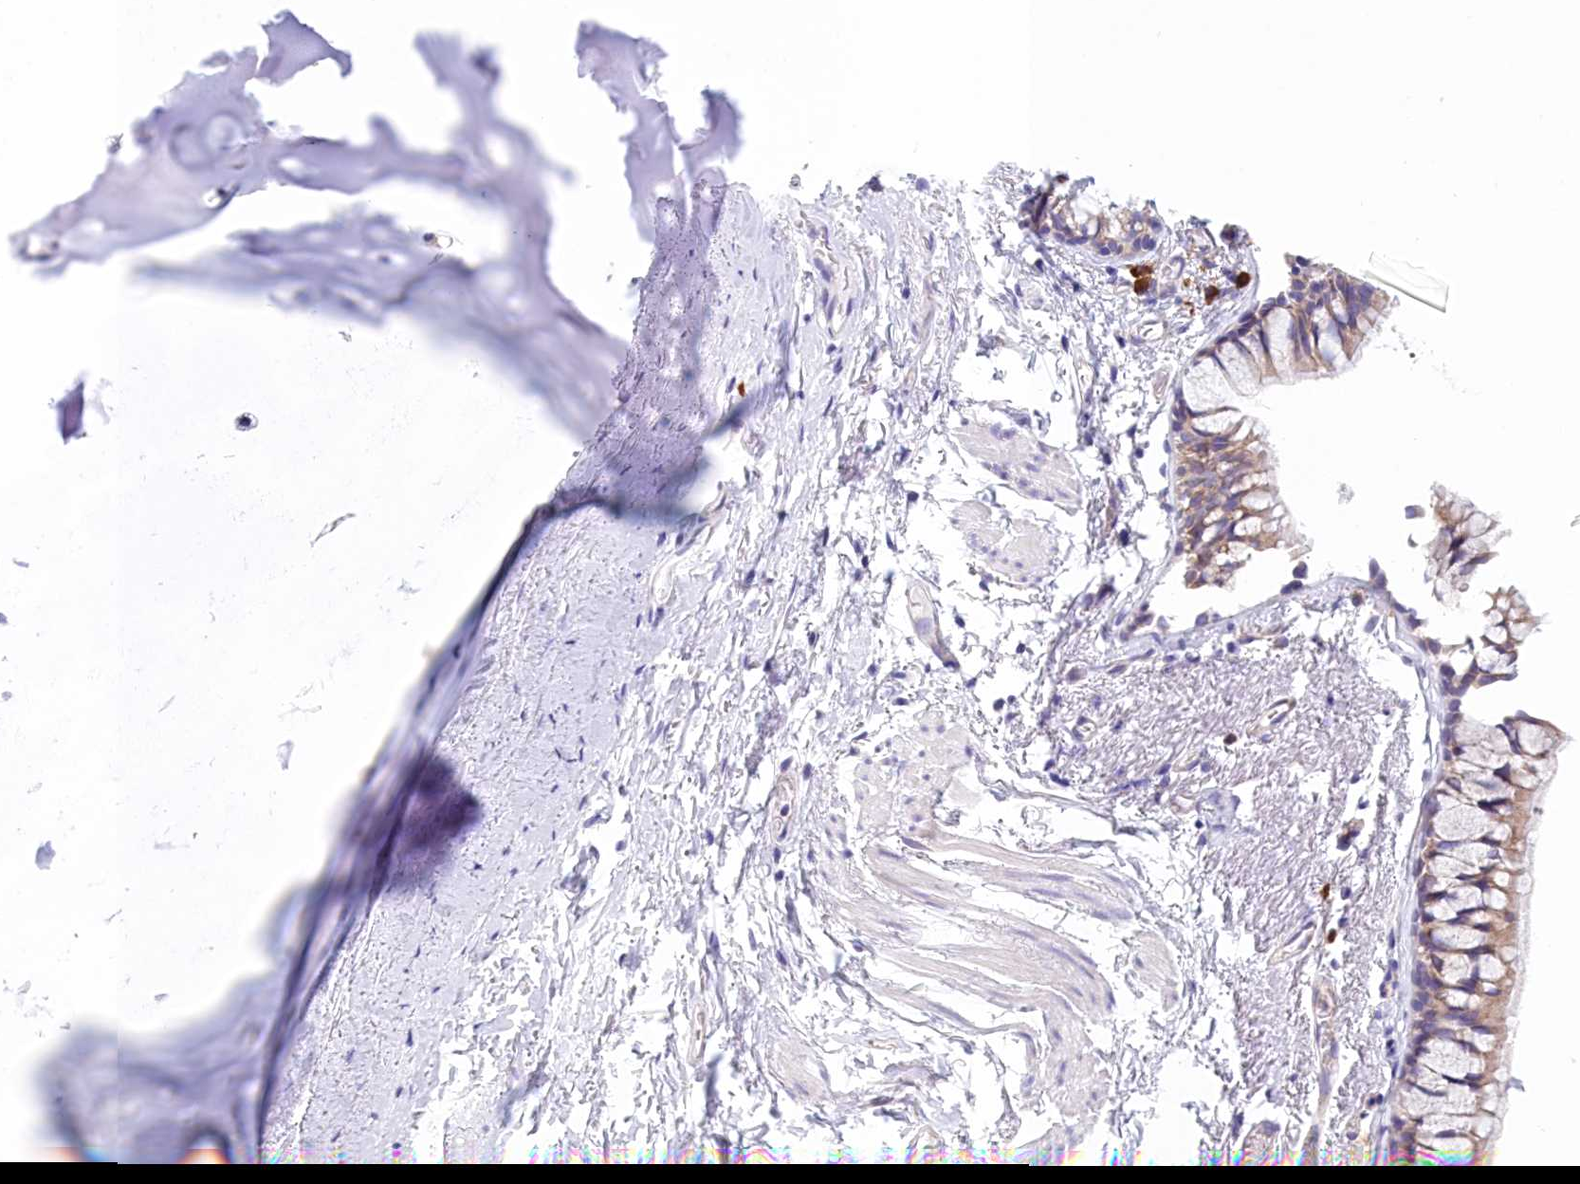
{"staining": {"intensity": "negative", "quantity": "none", "location": "none"}, "tissue": "adipose tissue", "cell_type": "Adipocytes", "image_type": "normal", "snomed": [{"axis": "morphology", "description": "Normal tissue, NOS"}, {"axis": "topography", "description": "Cartilage tissue"}, {"axis": "topography", "description": "Bronchus"}], "caption": "This is a image of immunohistochemistry (IHC) staining of benign adipose tissue, which shows no expression in adipocytes. (DAB (3,3'-diaminobenzidine) immunohistochemistry (IHC) visualized using brightfield microscopy, high magnification).", "gene": "HM13", "patient": {"sex": "female", "age": 73}}